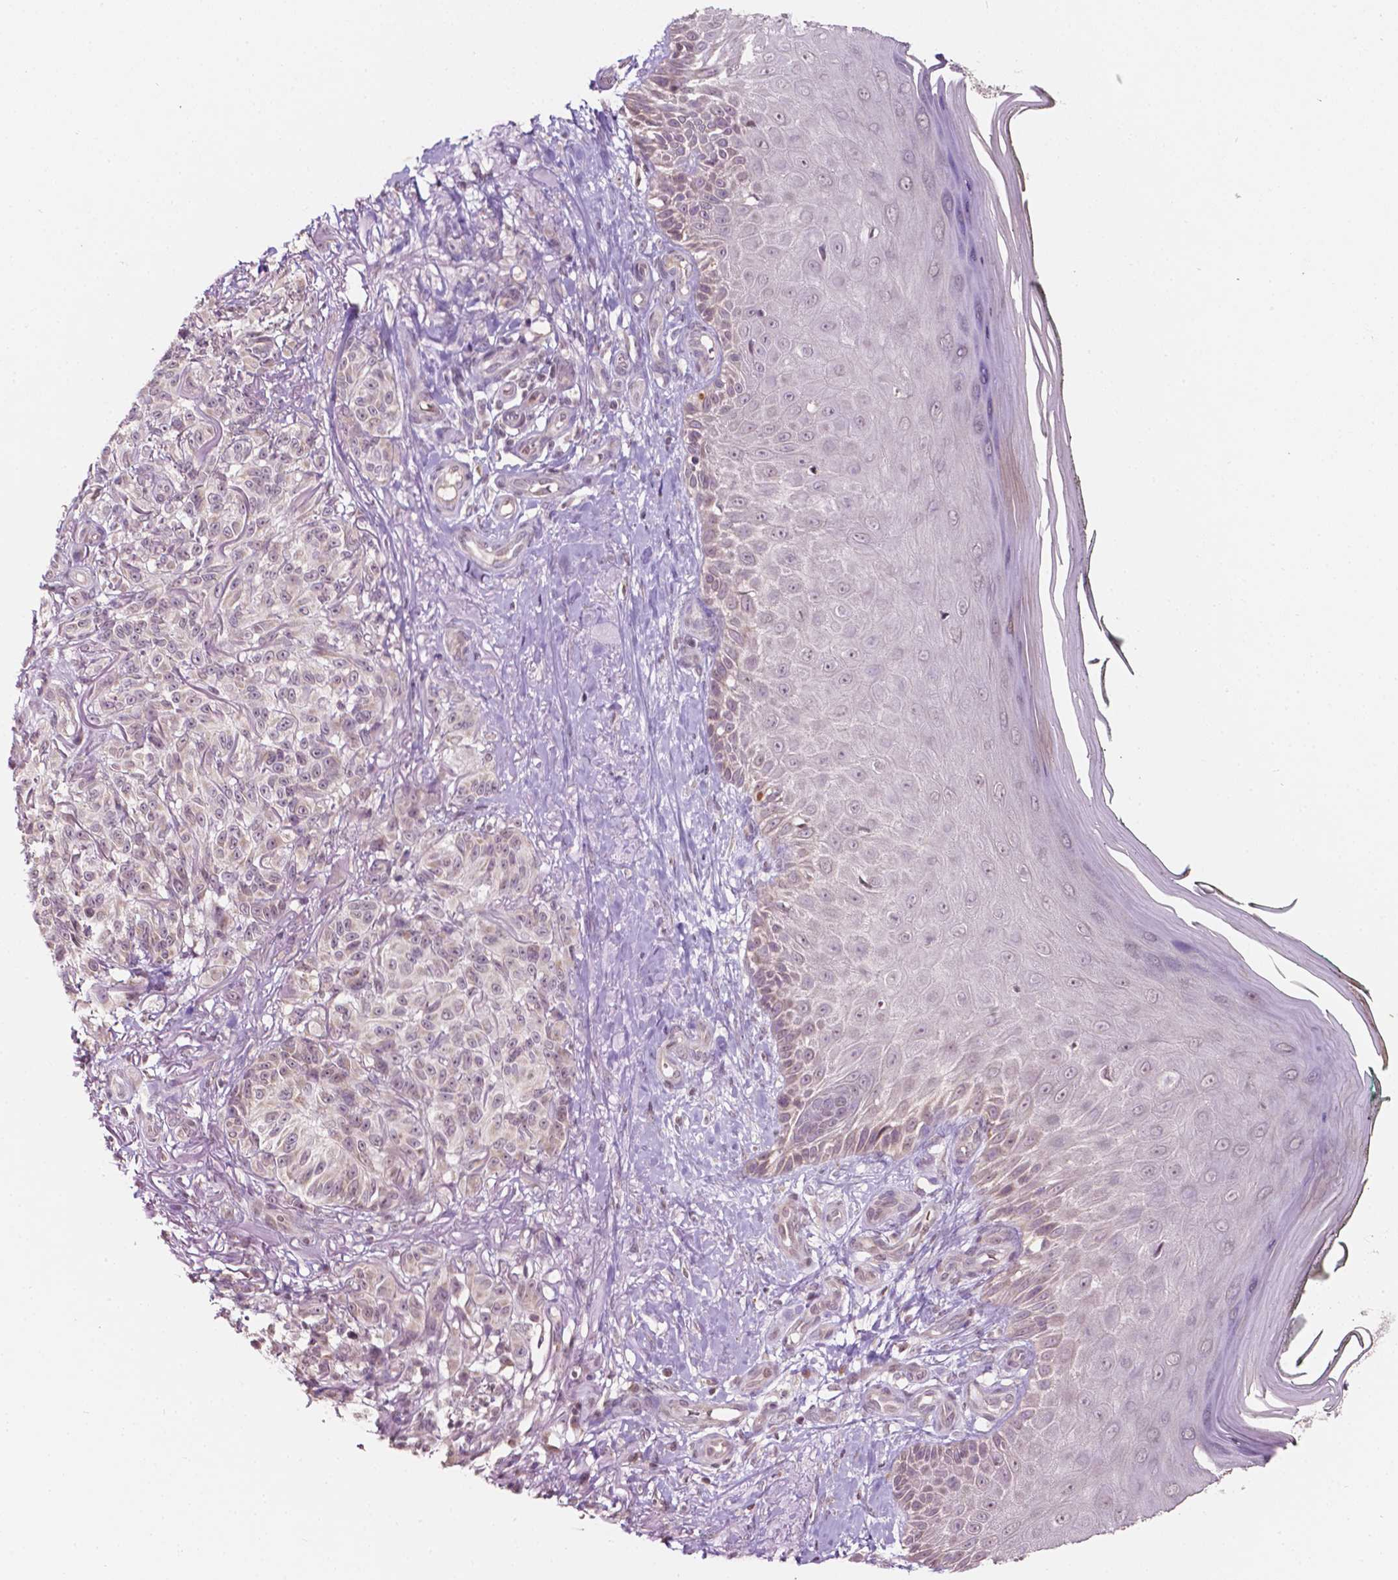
{"staining": {"intensity": "negative", "quantity": "none", "location": "none"}, "tissue": "melanoma", "cell_type": "Tumor cells", "image_type": "cancer", "snomed": [{"axis": "morphology", "description": "Malignant melanoma, NOS"}, {"axis": "topography", "description": "Skin"}], "caption": "Immunohistochemical staining of human malignant melanoma displays no significant positivity in tumor cells.", "gene": "NOS1AP", "patient": {"sex": "female", "age": 85}}